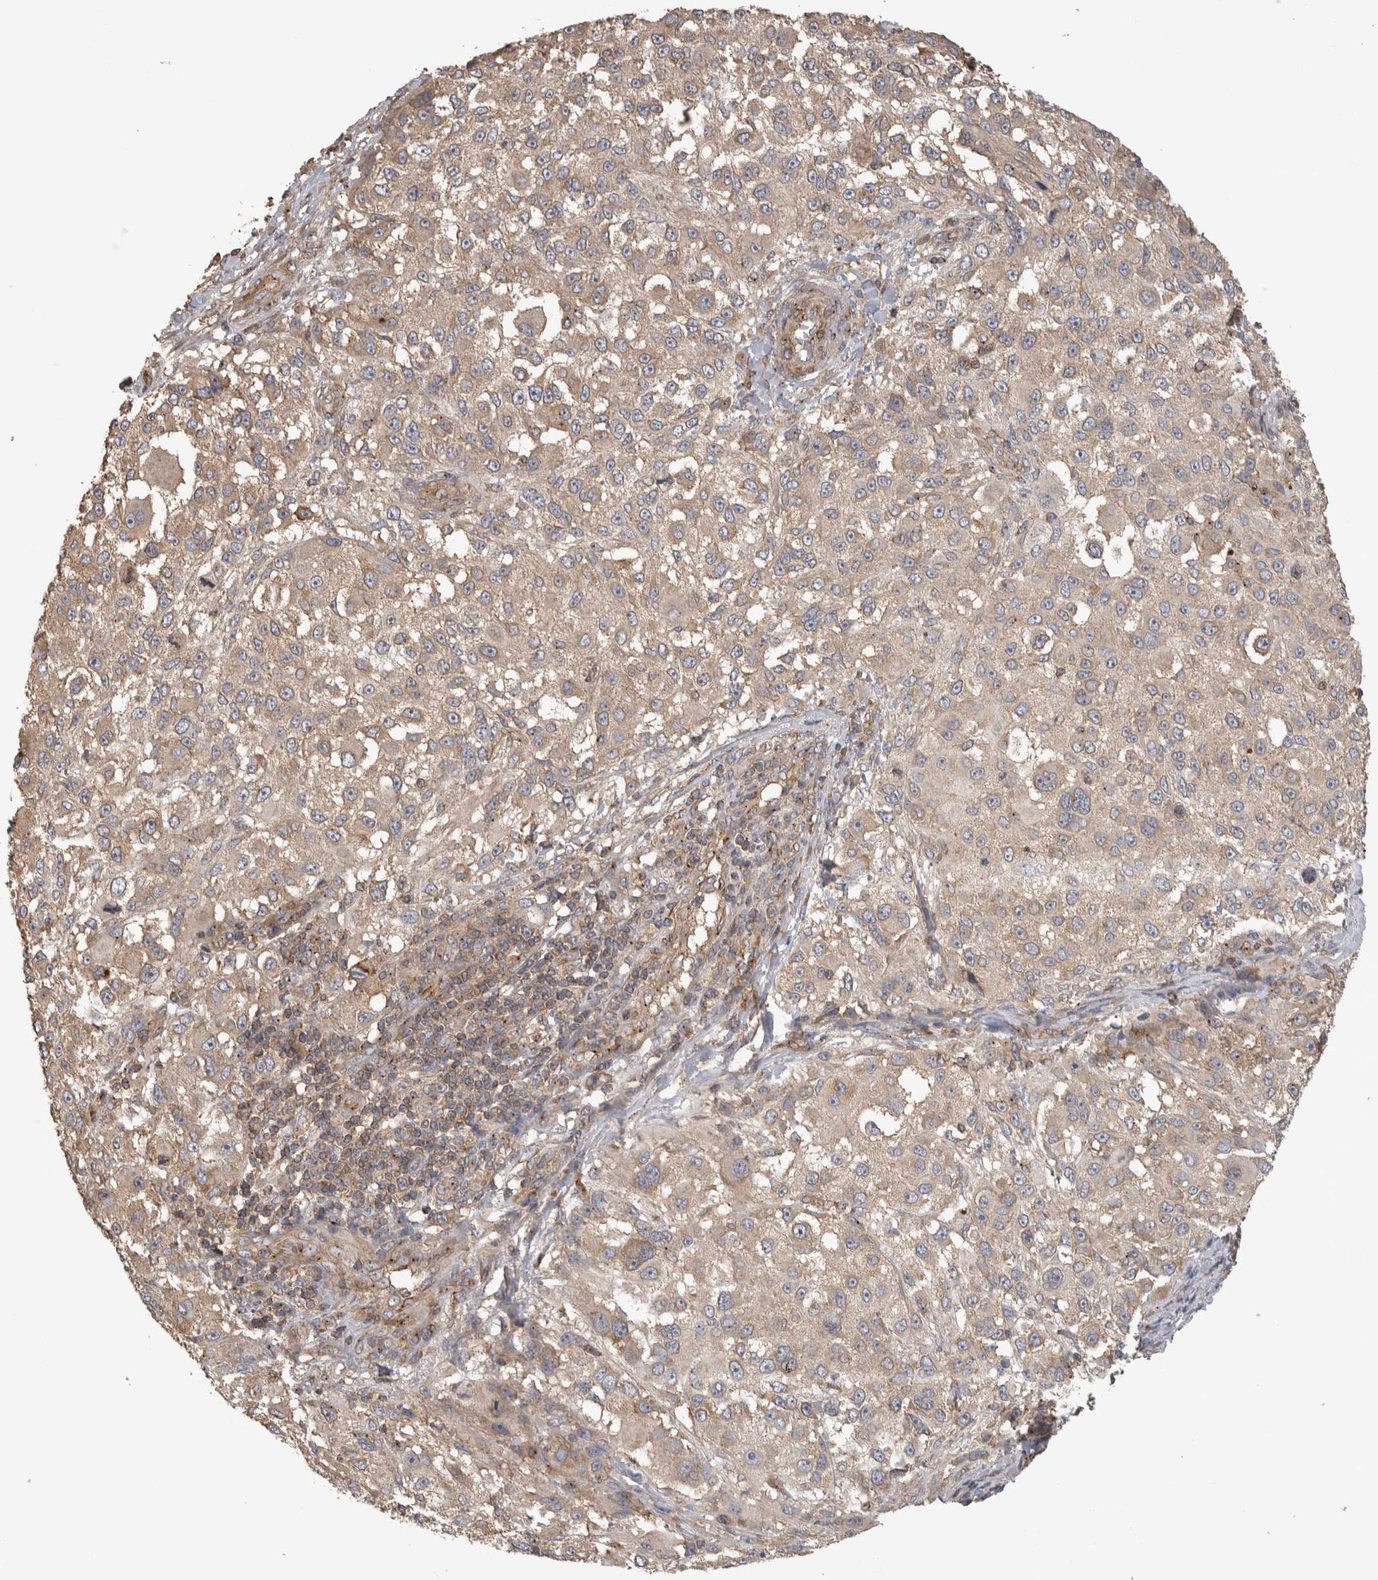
{"staining": {"intensity": "weak", "quantity": ">75%", "location": "cytoplasmic/membranous"}, "tissue": "melanoma", "cell_type": "Tumor cells", "image_type": "cancer", "snomed": [{"axis": "morphology", "description": "Necrosis, NOS"}, {"axis": "morphology", "description": "Malignant melanoma, NOS"}, {"axis": "topography", "description": "Skin"}], "caption": "Melanoma stained for a protein exhibits weak cytoplasmic/membranous positivity in tumor cells.", "gene": "IFRD1", "patient": {"sex": "female", "age": 87}}